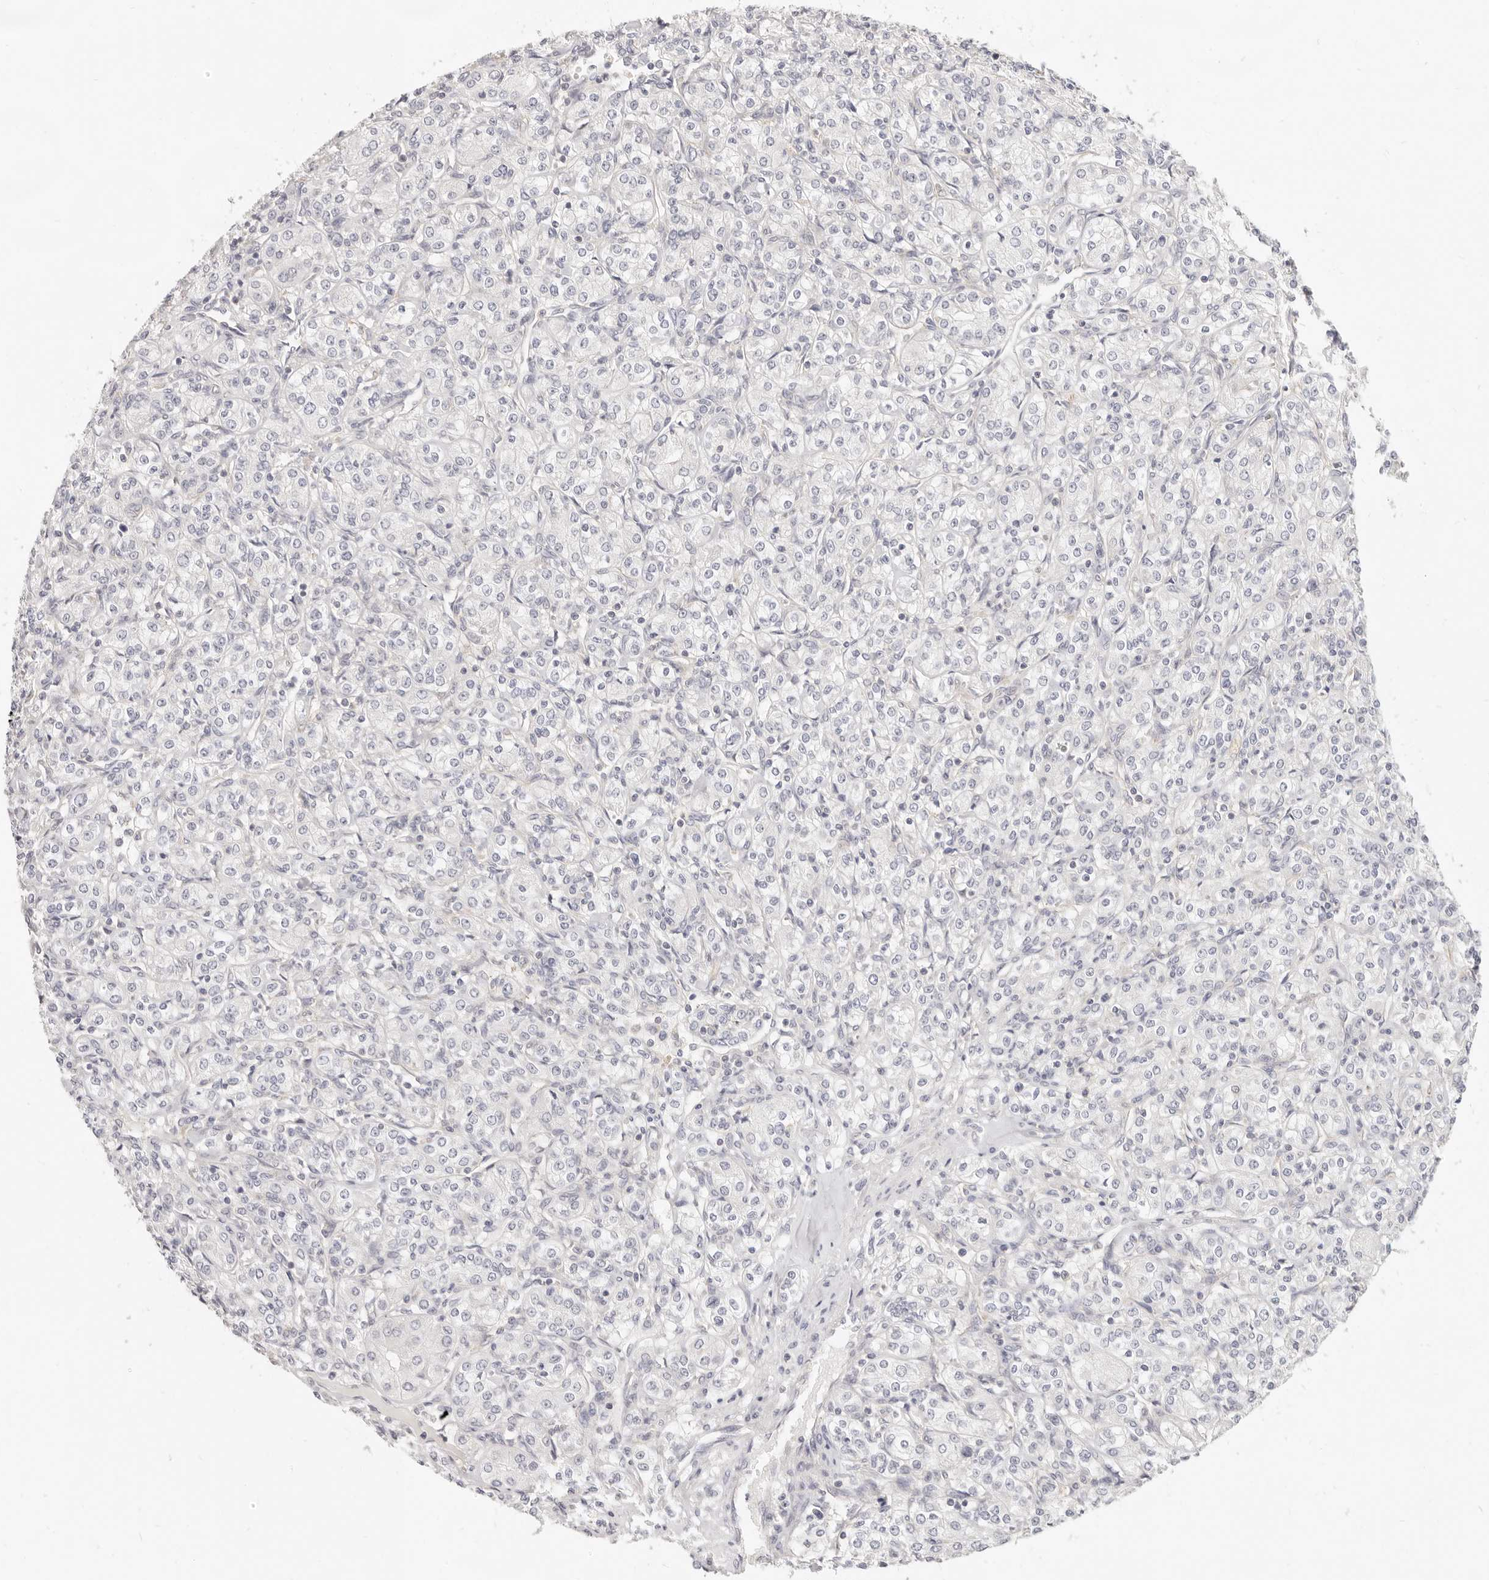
{"staining": {"intensity": "negative", "quantity": "none", "location": "none"}, "tissue": "renal cancer", "cell_type": "Tumor cells", "image_type": "cancer", "snomed": [{"axis": "morphology", "description": "Adenocarcinoma, NOS"}, {"axis": "topography", "description": "Kidney"}], "caption": "Tumor cells are negative for brown protein staining in renal adenocarcinoma. (DAB (3,3'-diaminobenzidine) immunohistochemistry visualized using brightfield microscopy, high magnification).", "gene": "LTB4R2", "patient": {"sex": "male", "age": 77}}